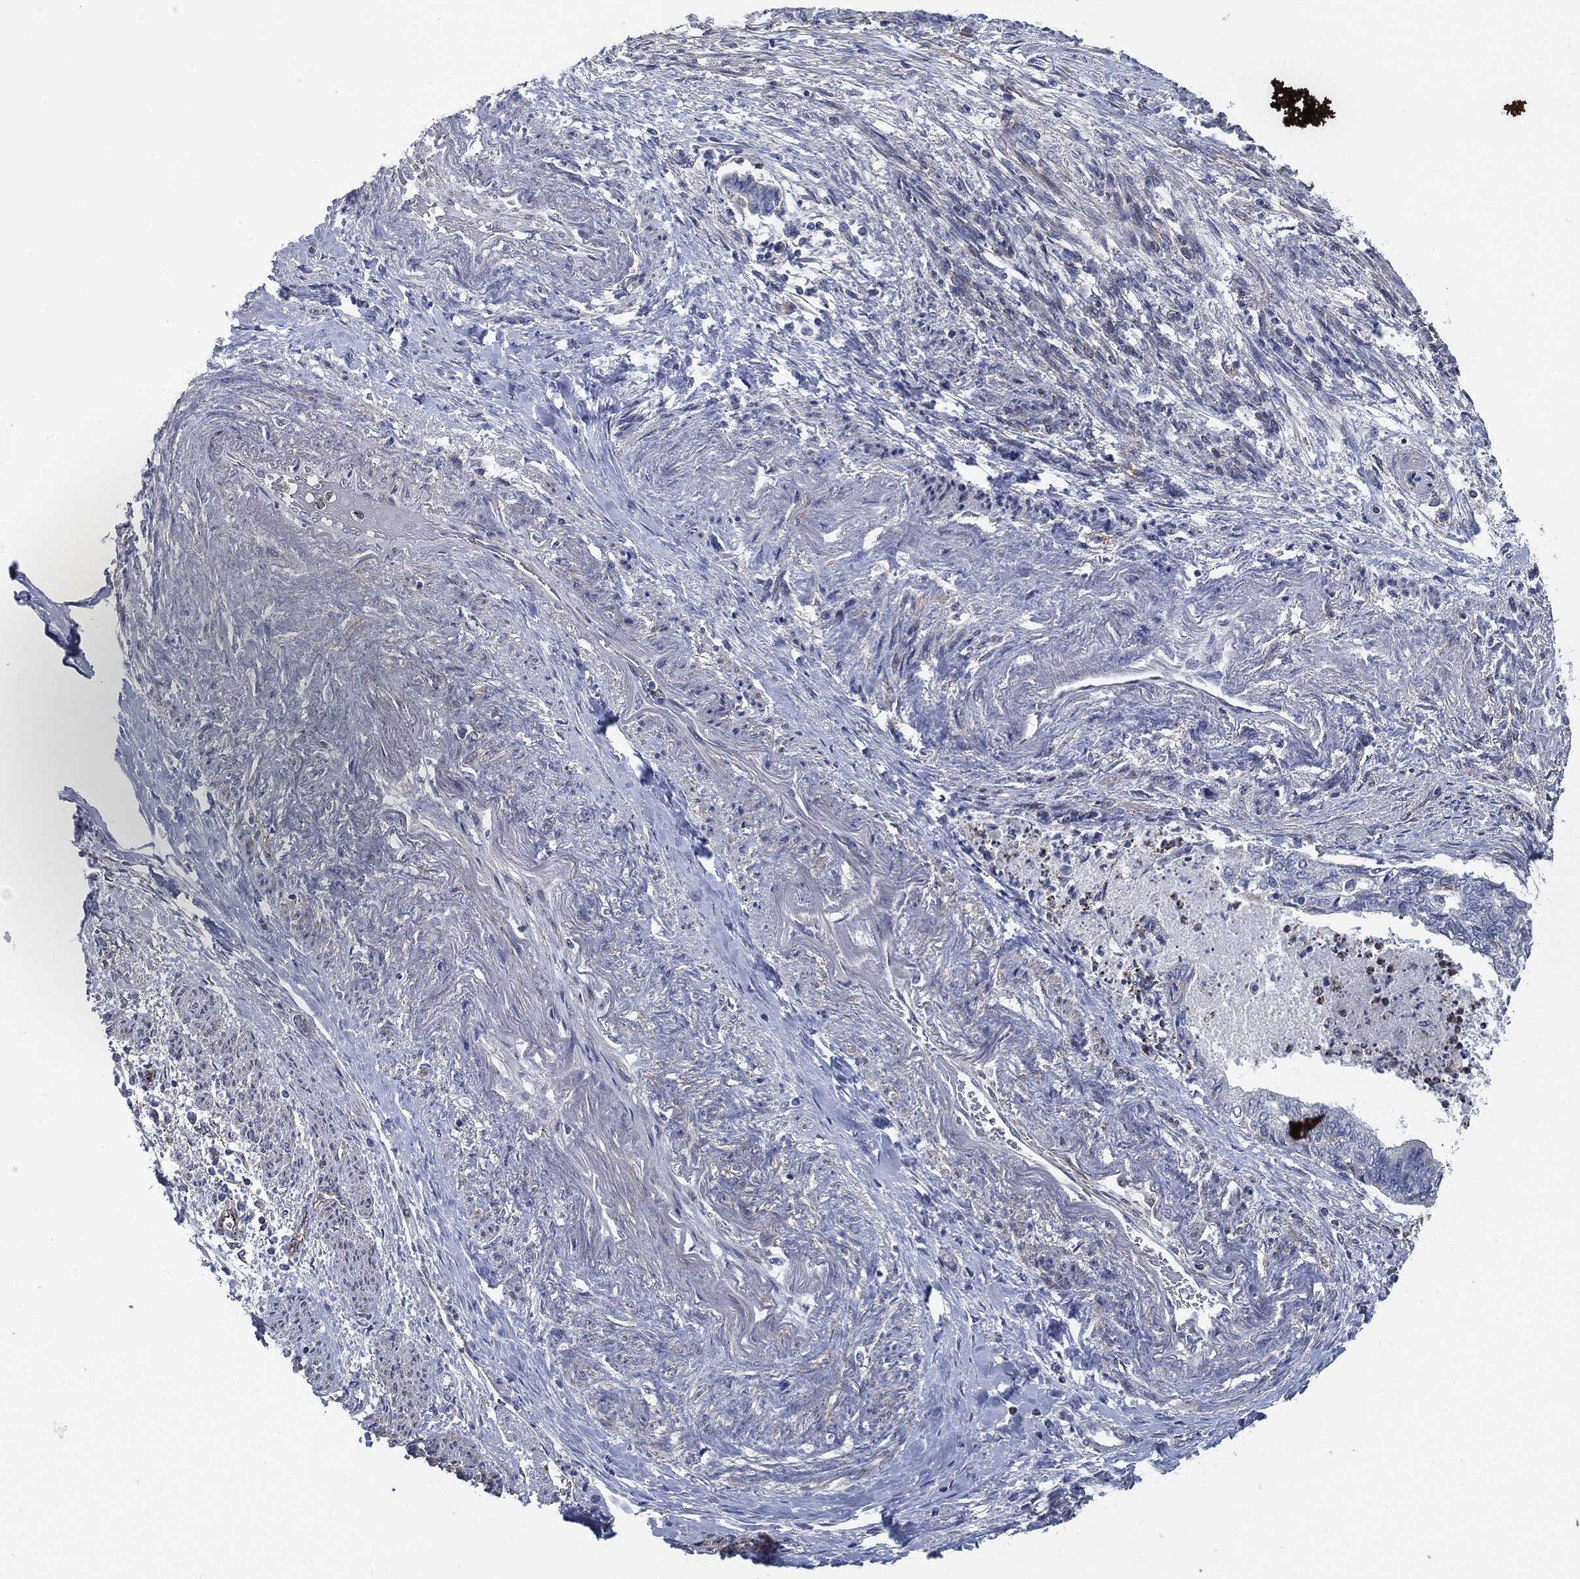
{"staining": {"intensity": "negative", "quantity": "none", "location": "none"}, "tissue": "endometrial cancer", "cell_type": "Tumor cells", "image_type": "cancer", "snomed": [{"axis": "morphology", "description": "Adenocarcinoma, NOS"}, {"axis": "topography", "description": "Endometrium"}], "caption": "IHC histopathology image of neoplastic tissue: endometrial adenocarcinoma stained with DAB (3,3'-diaminobenzidine) exhibits no significant protein expression in tumor cells.", "gene": "SVIL", "patient": {"sex": "female", "age": 65}}